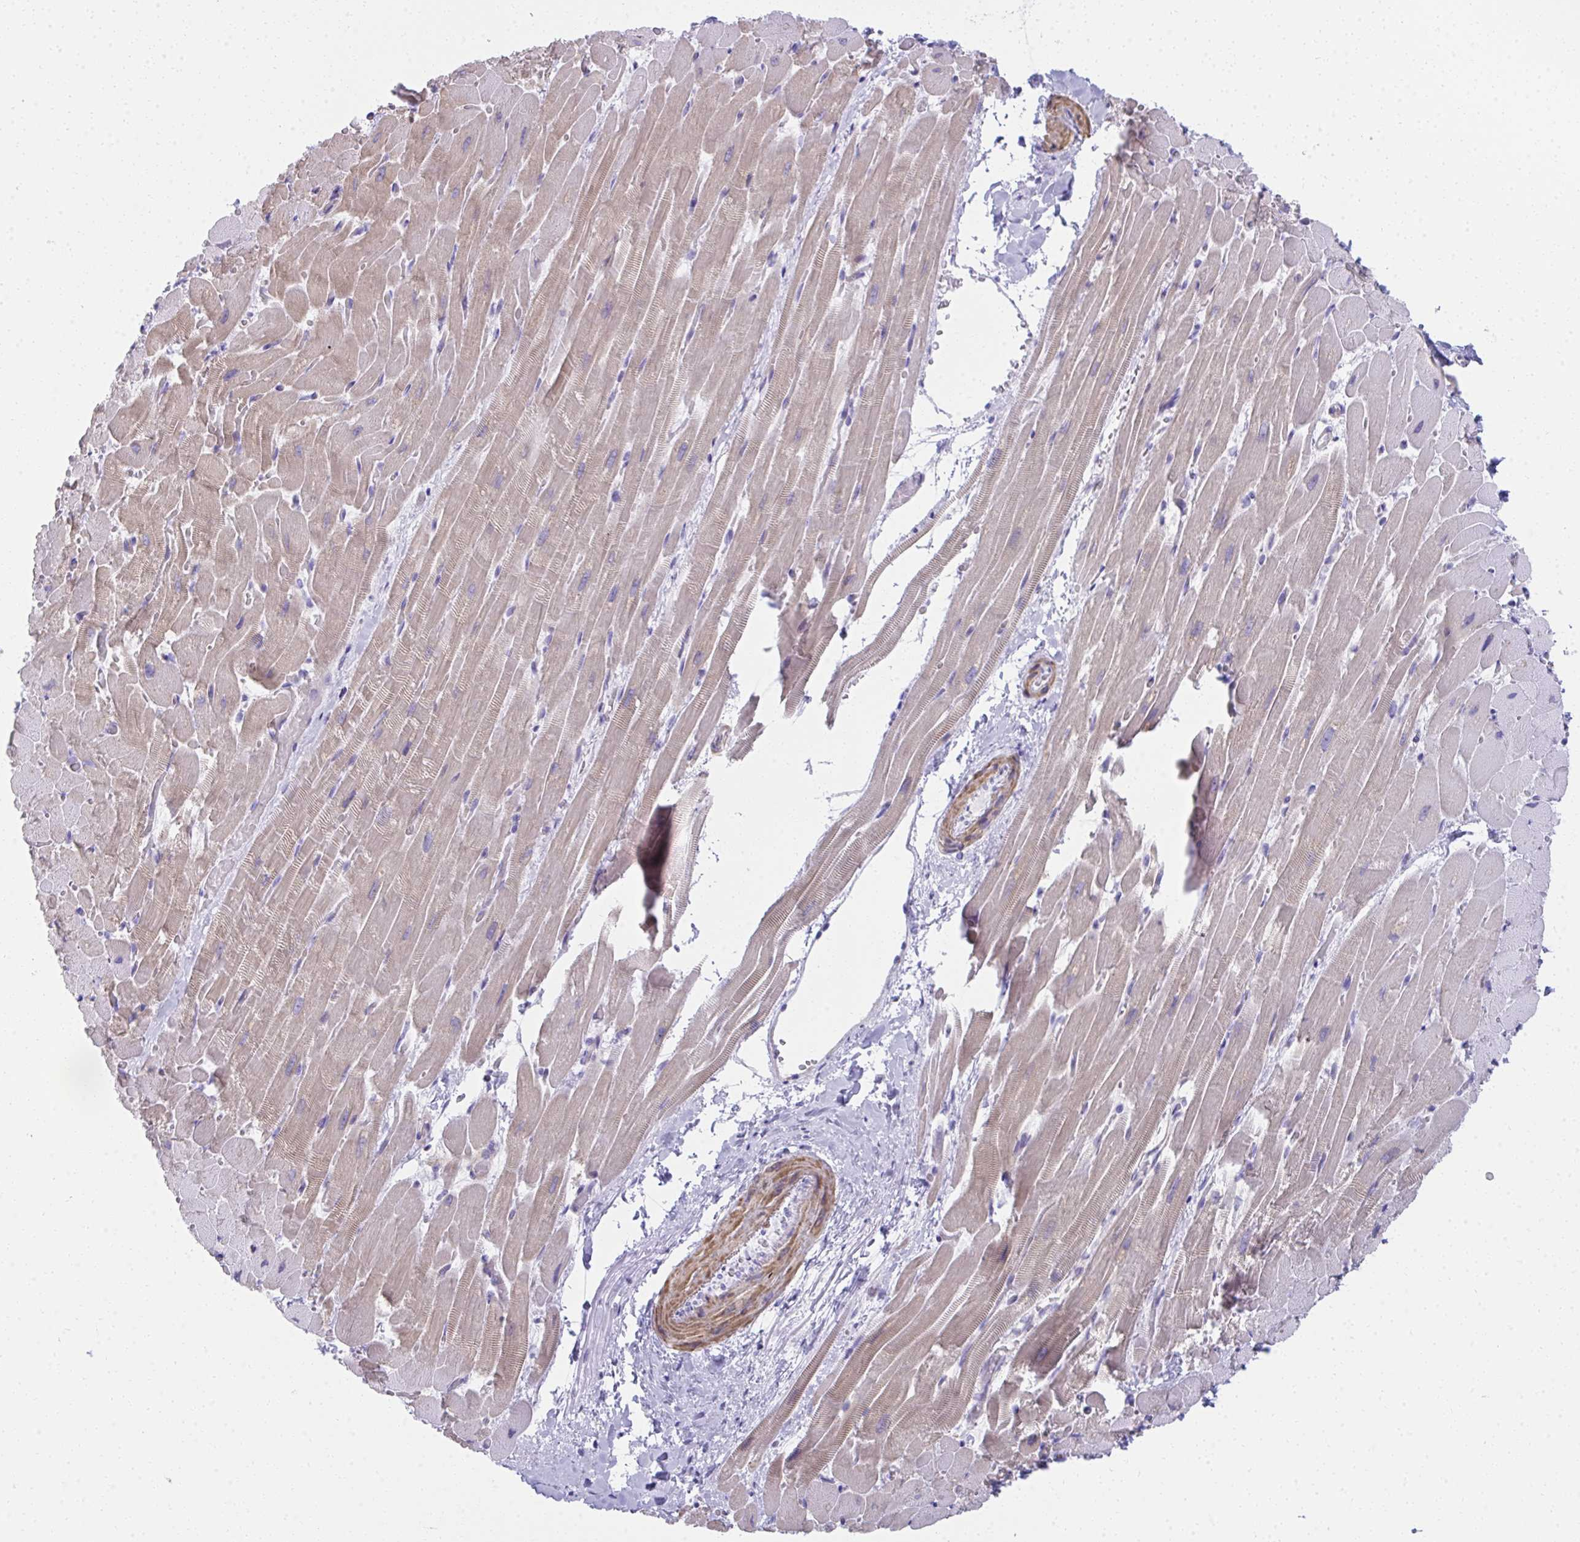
{"staining": {"intensity": "weak", "quantity": "25%-75%", "location": "cytoplasmic/membranous"}, "tissue": "heart muscle", "cell_type": "Cardiomyocytes", "image_type": "normal", "snomed": [{"axis": "morphology", "description": "Normal tissue, NOS"}, {"axis": "topography", "description": "Heart"}], "caption": "Immunohistochemical staining of normal heart muscle displays low levels of weak cytoplasmic/membranous staining in about 25%-75% of cardiomyocytes.", "gene": "PUS7L", "patient": {"sex": "male", "age": 37}}